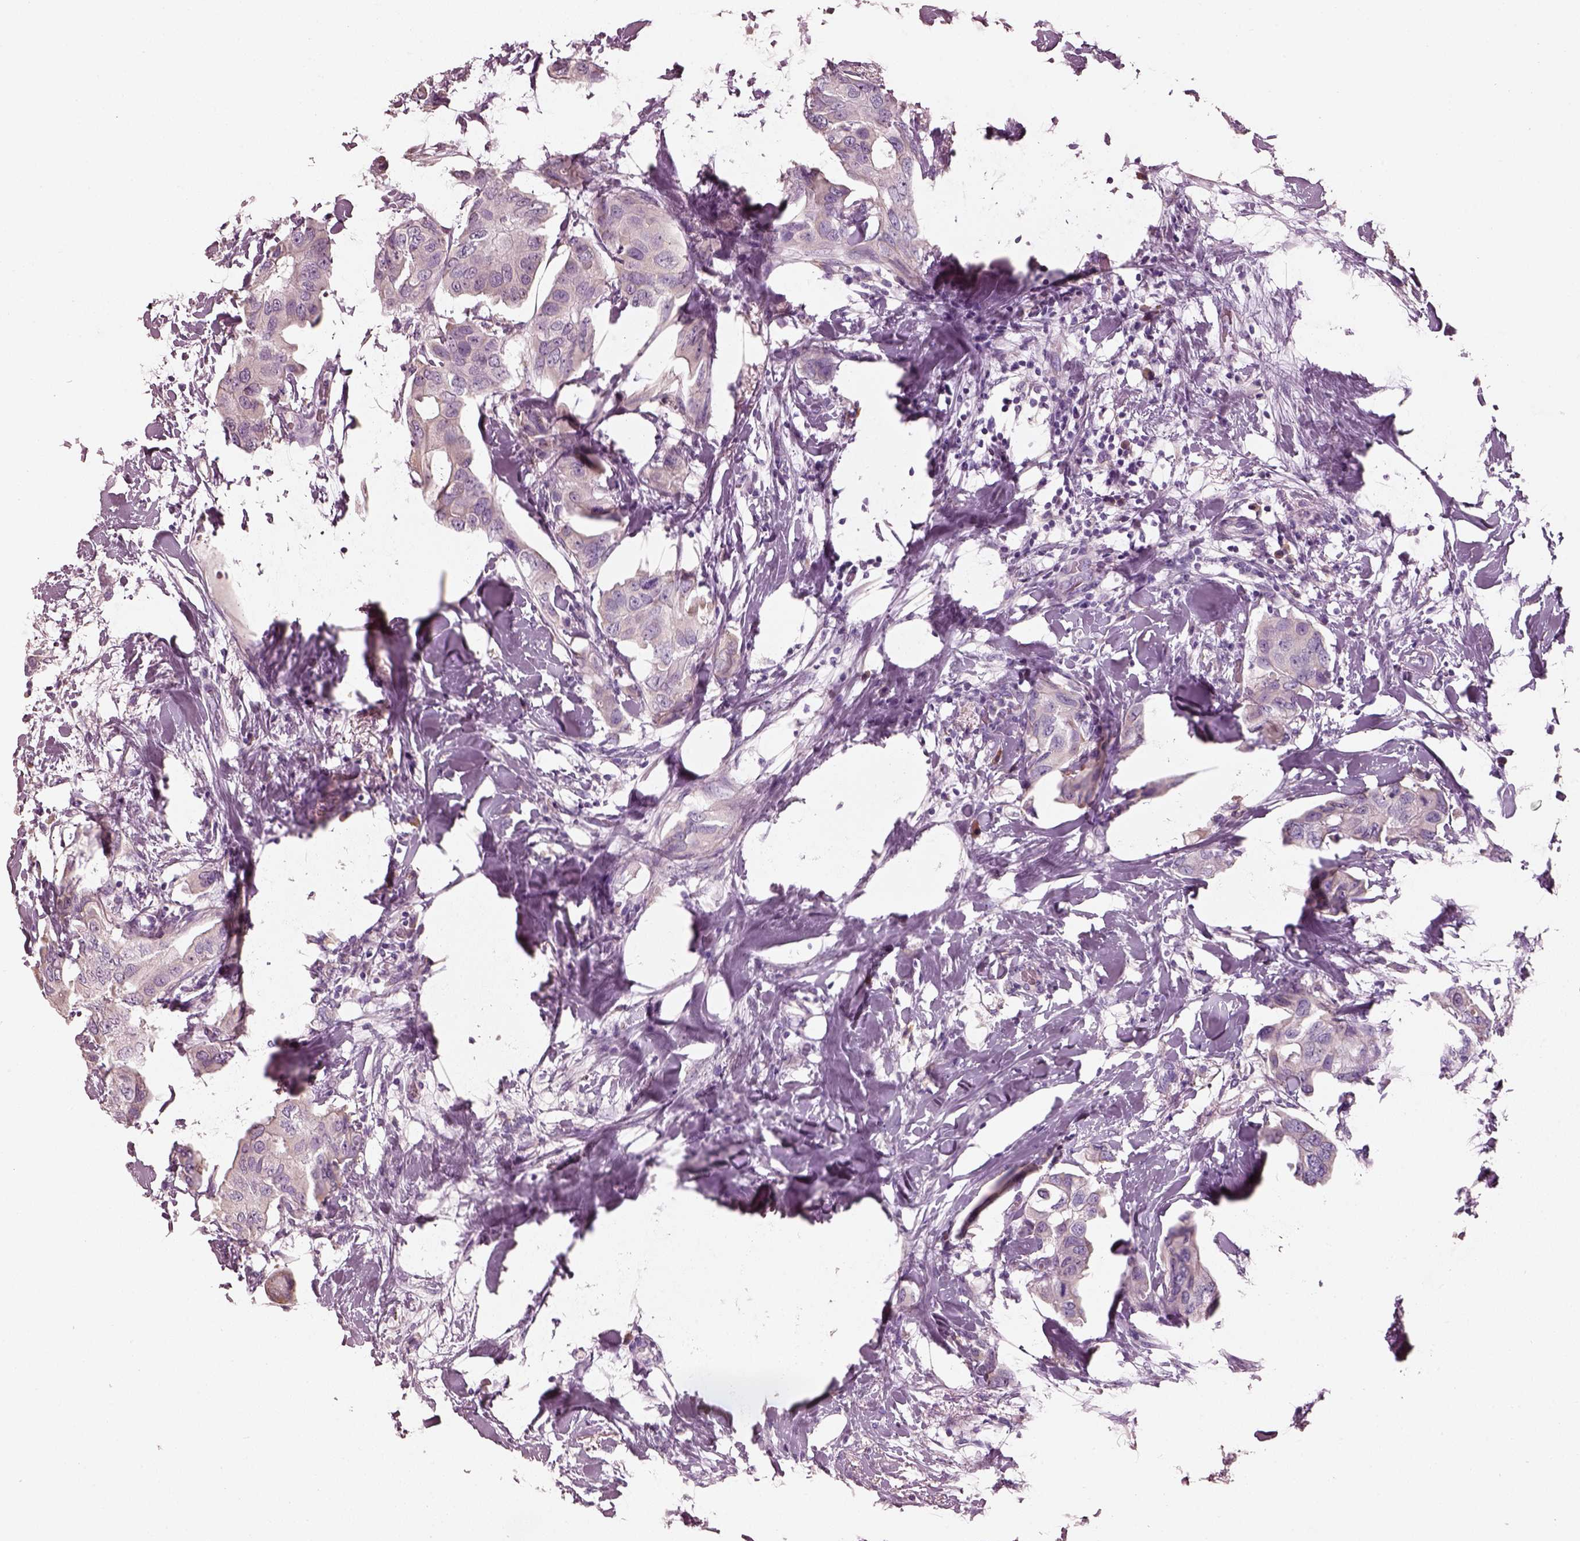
{"staining": {"intensity": "negative", "quantity": "none", "location": "none"}, "tissue": "breast cancer", "cell_type": "Tumor cells", "image_type": "cancer", "snomed": [{"axis": "morphology", "description": "Normal tissue, NOS"}, {"axis": "morphology", "description": "Duct carcinoma"}, {"axis": "topography", "description": "Breast"}], "caption": "Human invasive ductal carcinoma (breast) stained for a protein using IHC reveals no staining in tumor cells.", "gene": "PNOC", "patient": {"sex": "female", "age": 40}}